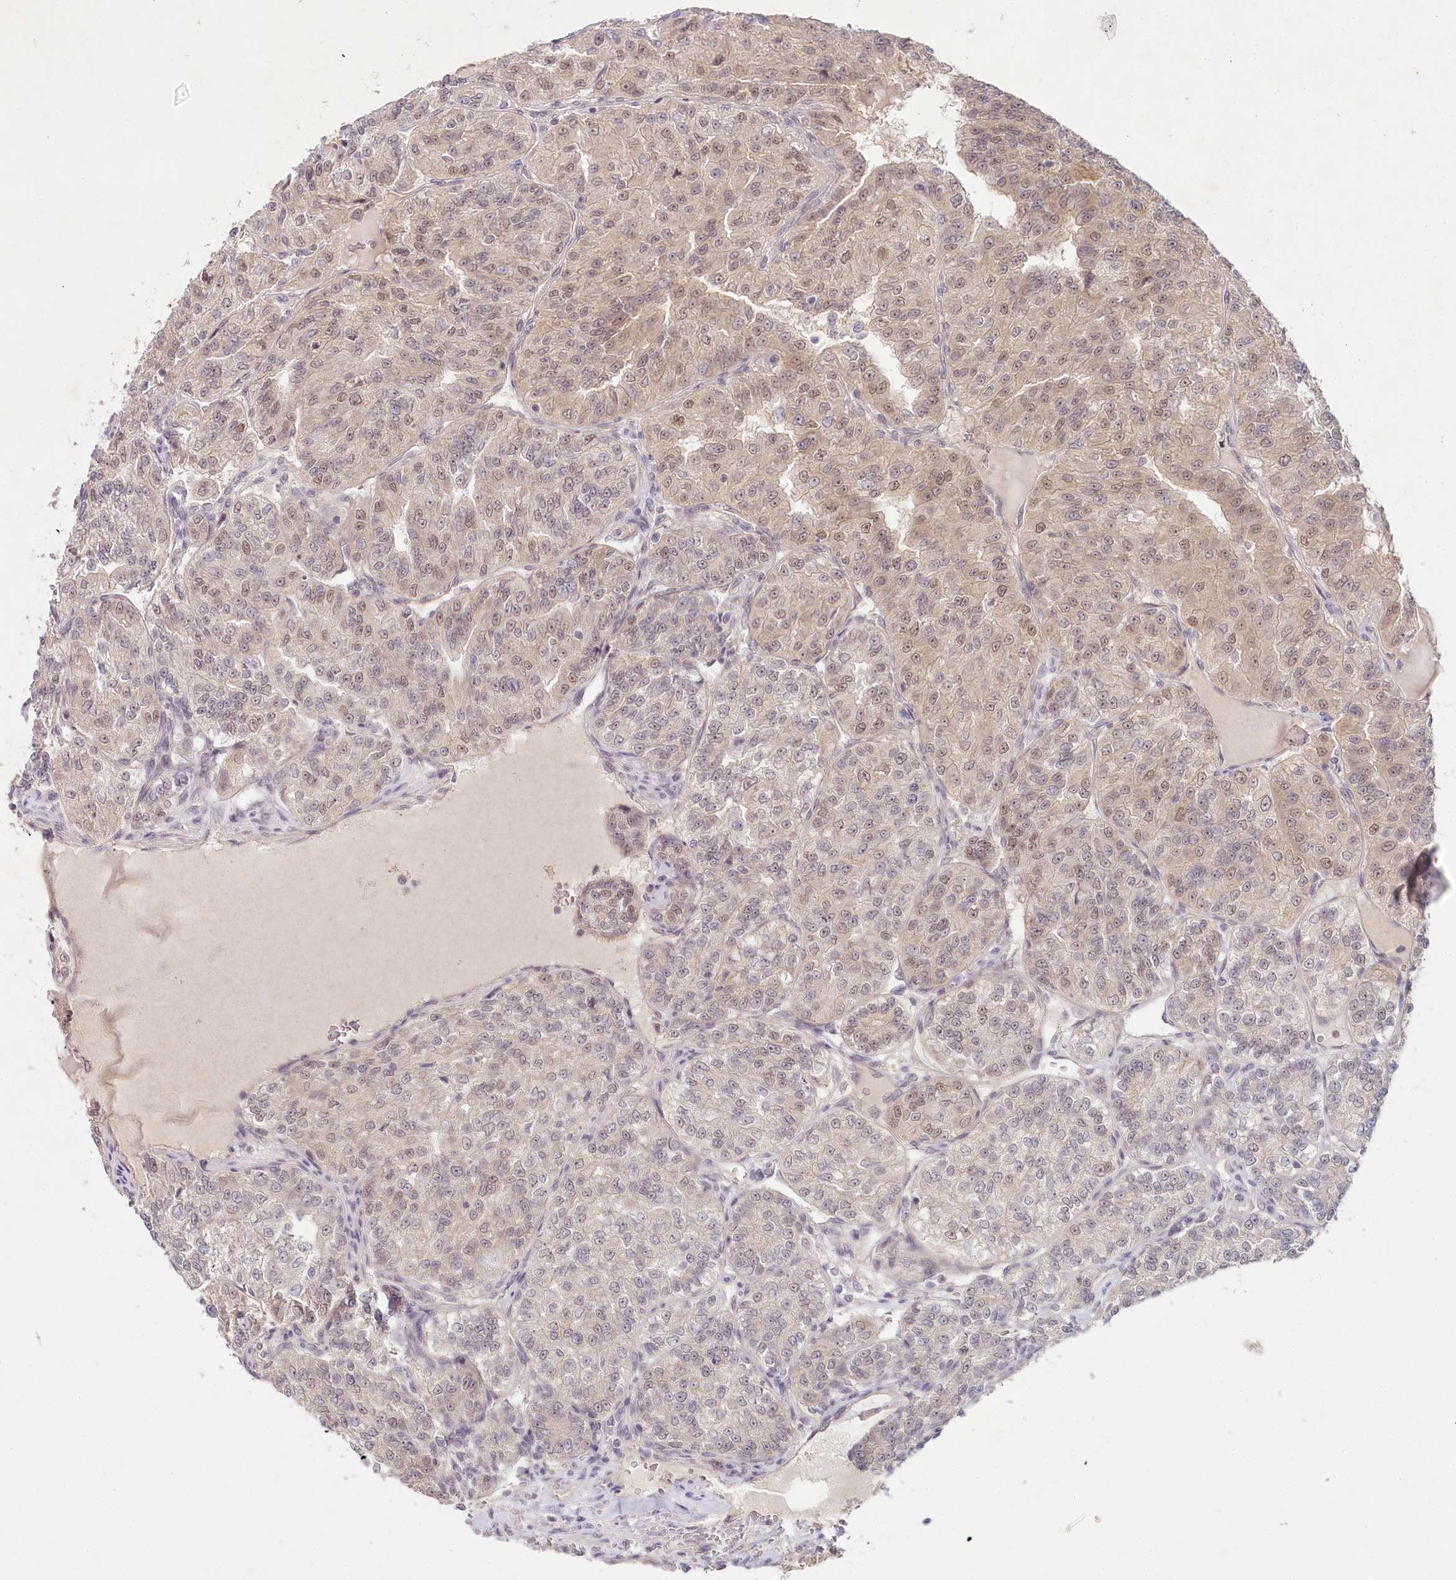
{"staining": {"intensity": "weak", "quantity": "25%-75%", "location": "nuclear"}, "tissue": "renal cancer", "cell_type": "Tumor cells", "image_type": "cancer", "snomed": [{"axis": "morphology", "description": "Adenocarcinoma, NOS"}, {"axis": "topography", "description": "Kidney"}], "caption": "Brown immunohistochemical staining in adenocarcinoma (renal) reveals weak nuclear staining in approximately 25%-75% of tumor cells.", "gene": "AMTN", "patient": {"sex": "female", "age": 63}}